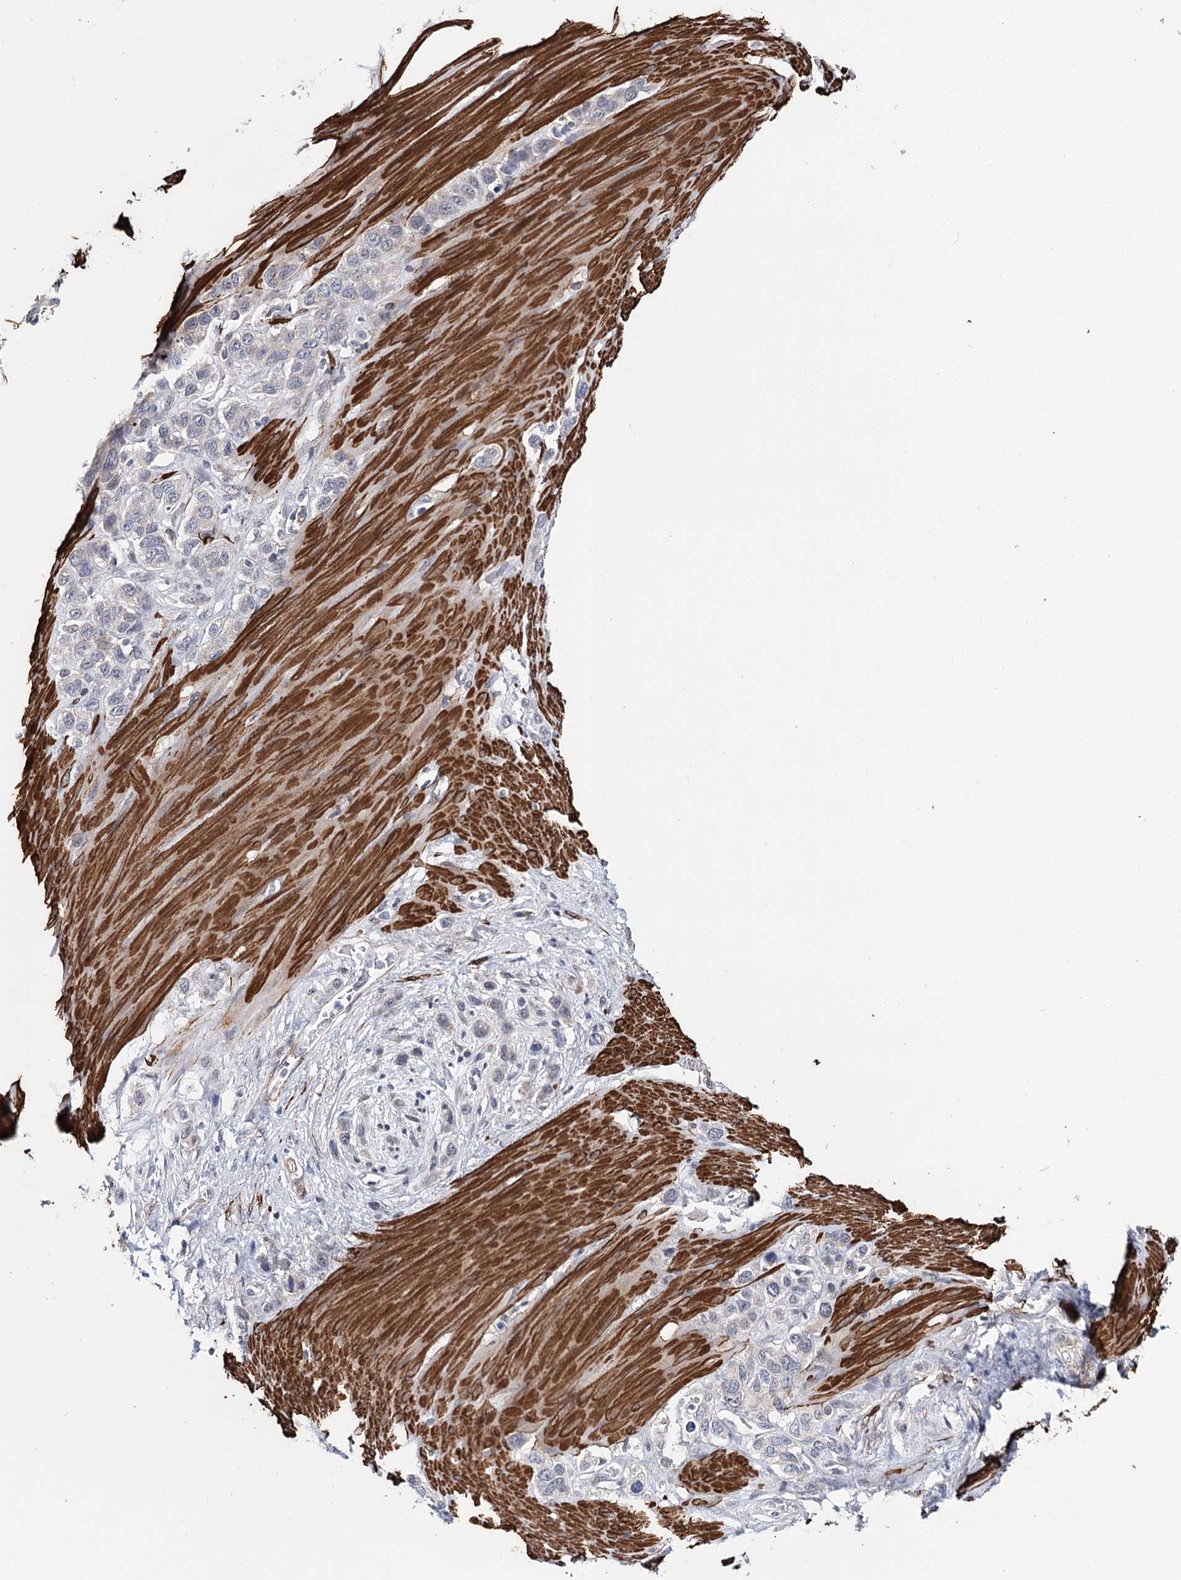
{"staining": {"intensity": "negative", "quantity": "none", "location": "none"}, "tissue": "stomach cancer", "cell_type": "Tumor cells", "image_type": "cancer", "snomed": [{"axis": "morphology", "description": "Adenocarcinoma, NOS"}, {"axis": "morphology", "description": "Adenocarcinoma, High grade"}, {"axis": "topography", "description": "Stomach, upper"}, {"axis": "topography", "description": "Stomach, lower"}], "caption": "Immunohistochemistry of stomach adenocarcinoma displays no staining in tumor cells. (DAB immunohistochemistry, high magnification).", "gene": "CFAP46", "patient": {"sex": "female", "age": 65}}